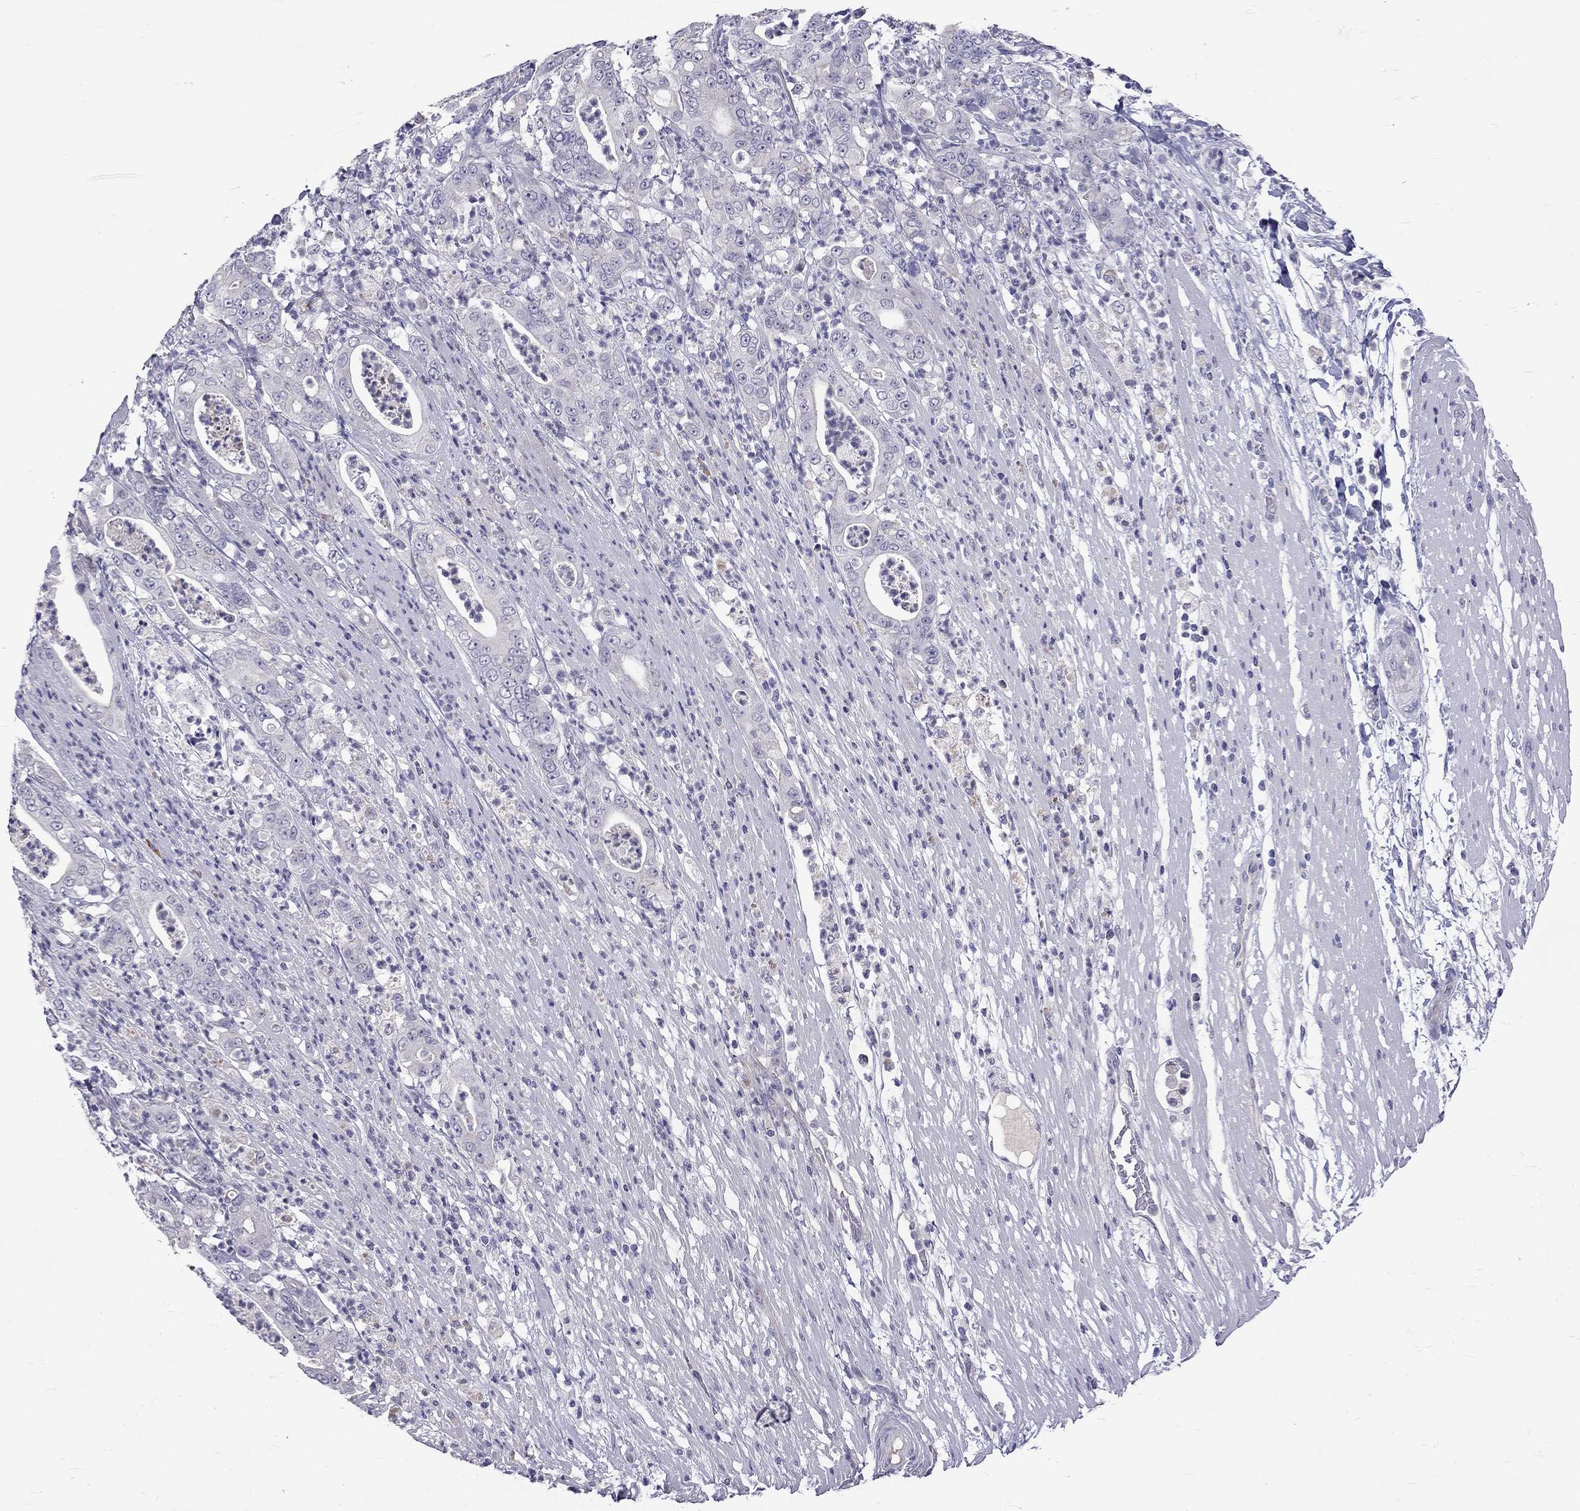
{"staining": {"intensity": "negative", "quantity": "none", "location": "none"}, "tissue": "pancreatic cancer", "cell_type": "Tumor cells", "image_type": "cancer", "snomed": [{"axis": "morphology", "description": "Adenocarcinoma, NOS"}, {"axis": "topography", "description": "Pancreas"}], "caption": "This micrograph is of pancreatic cancer (adenocarcinoma) stained with immunohistochemistry to label a protein in brown with the nuclei are counter-stained blue. There is no positivity in tumor cells.", "gene": "RTL9", "patient": {"sex": "male", "age": 71}}